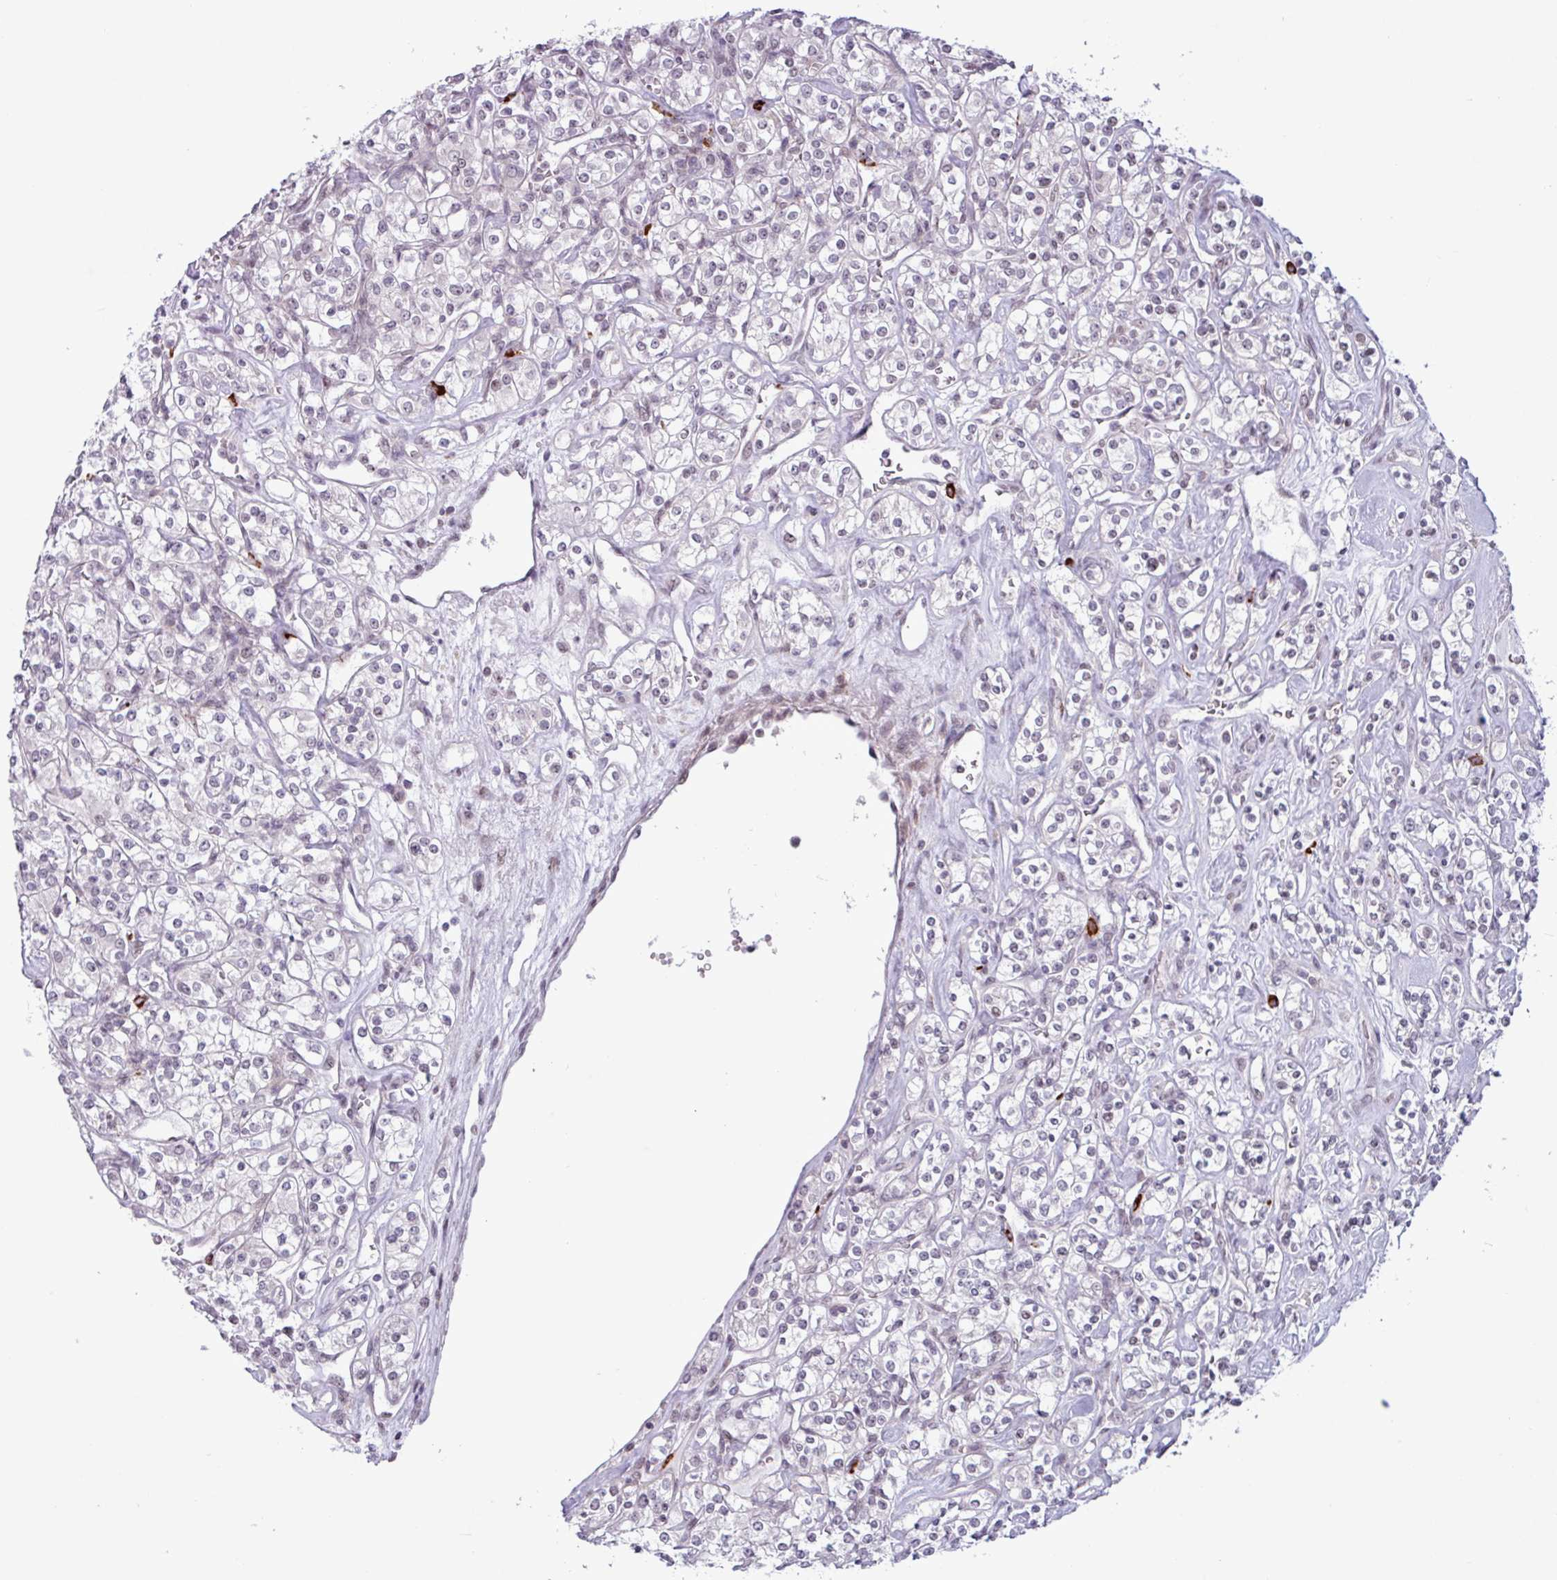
{"staining": {"intensity": "negative", "quantity": "none", "location": "none"}, "tissue": "renal cancer", "cell_type": "Tumor cells", "image_type": "cancer", "snomed": [{"axis": "morphology", "description": "Adenocarcinoma, NOS"}, {"axis": "topography", "description": "Kidney"}], "caption": "This is an immunohistochemistry image of human adenocarcinoma (renal). There is no positivity in tumor cells.", "gene": "NOTCH2", "patient": {"sex": "male", "age": 77}}